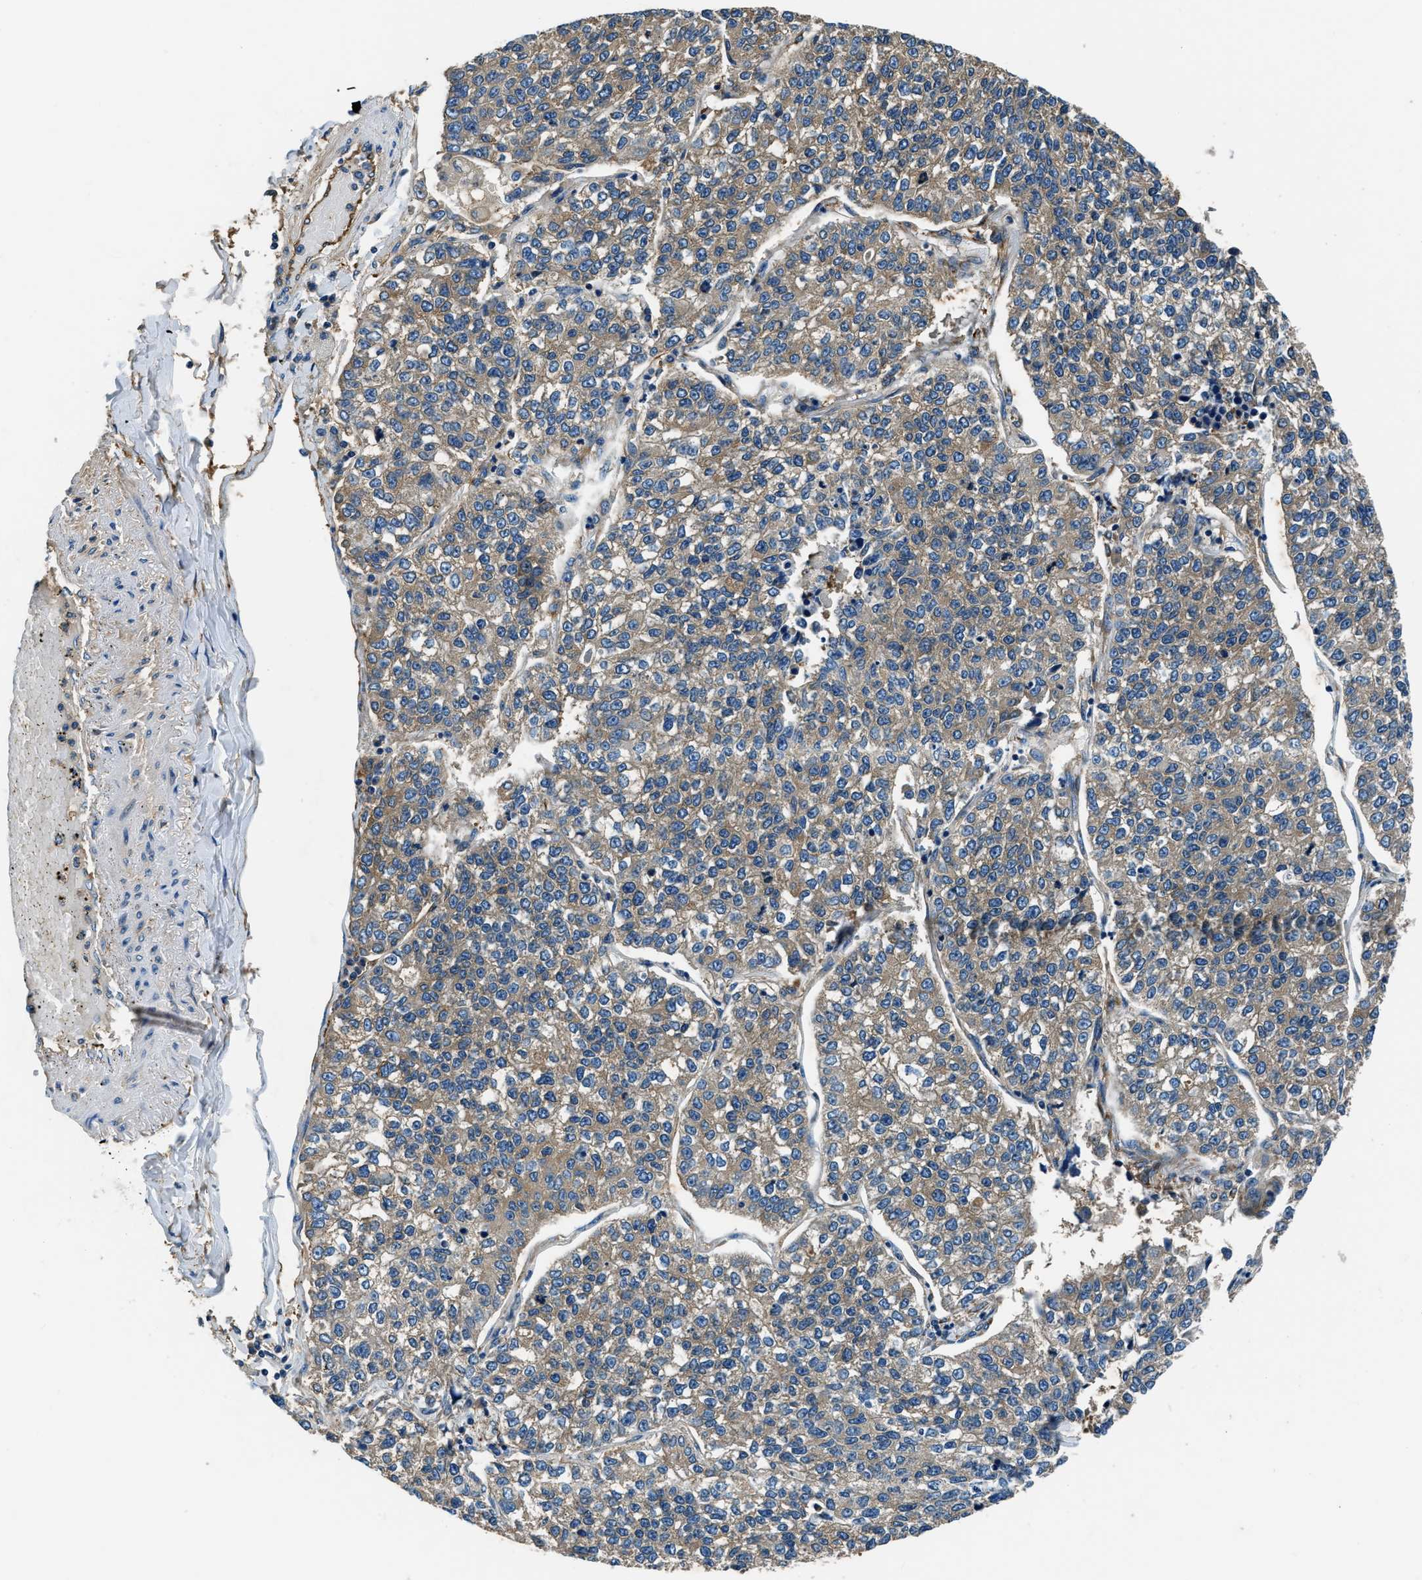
{"staining": {"intensity": "weak", "quantity": ">75%", "location": "cytoplasmic/membranous"}, "tissue": "lung cancer", "cell_type": "Tumor cells", "image_type": "cancer", "snomed": [{"axis": "morphology", "description": "Adenocarcinoma, NOS"}, {"axis": "topography", "description": "Lung"}], "caption": "Weak cytoplasmic/membranous positivity for a protein is identified in approximately >75% of tumor cells of lung adenocarcinoma using immunohistochemistry (IHC).", "gene": "EEA1", "patient": {"sex": "male", "age": 49}}